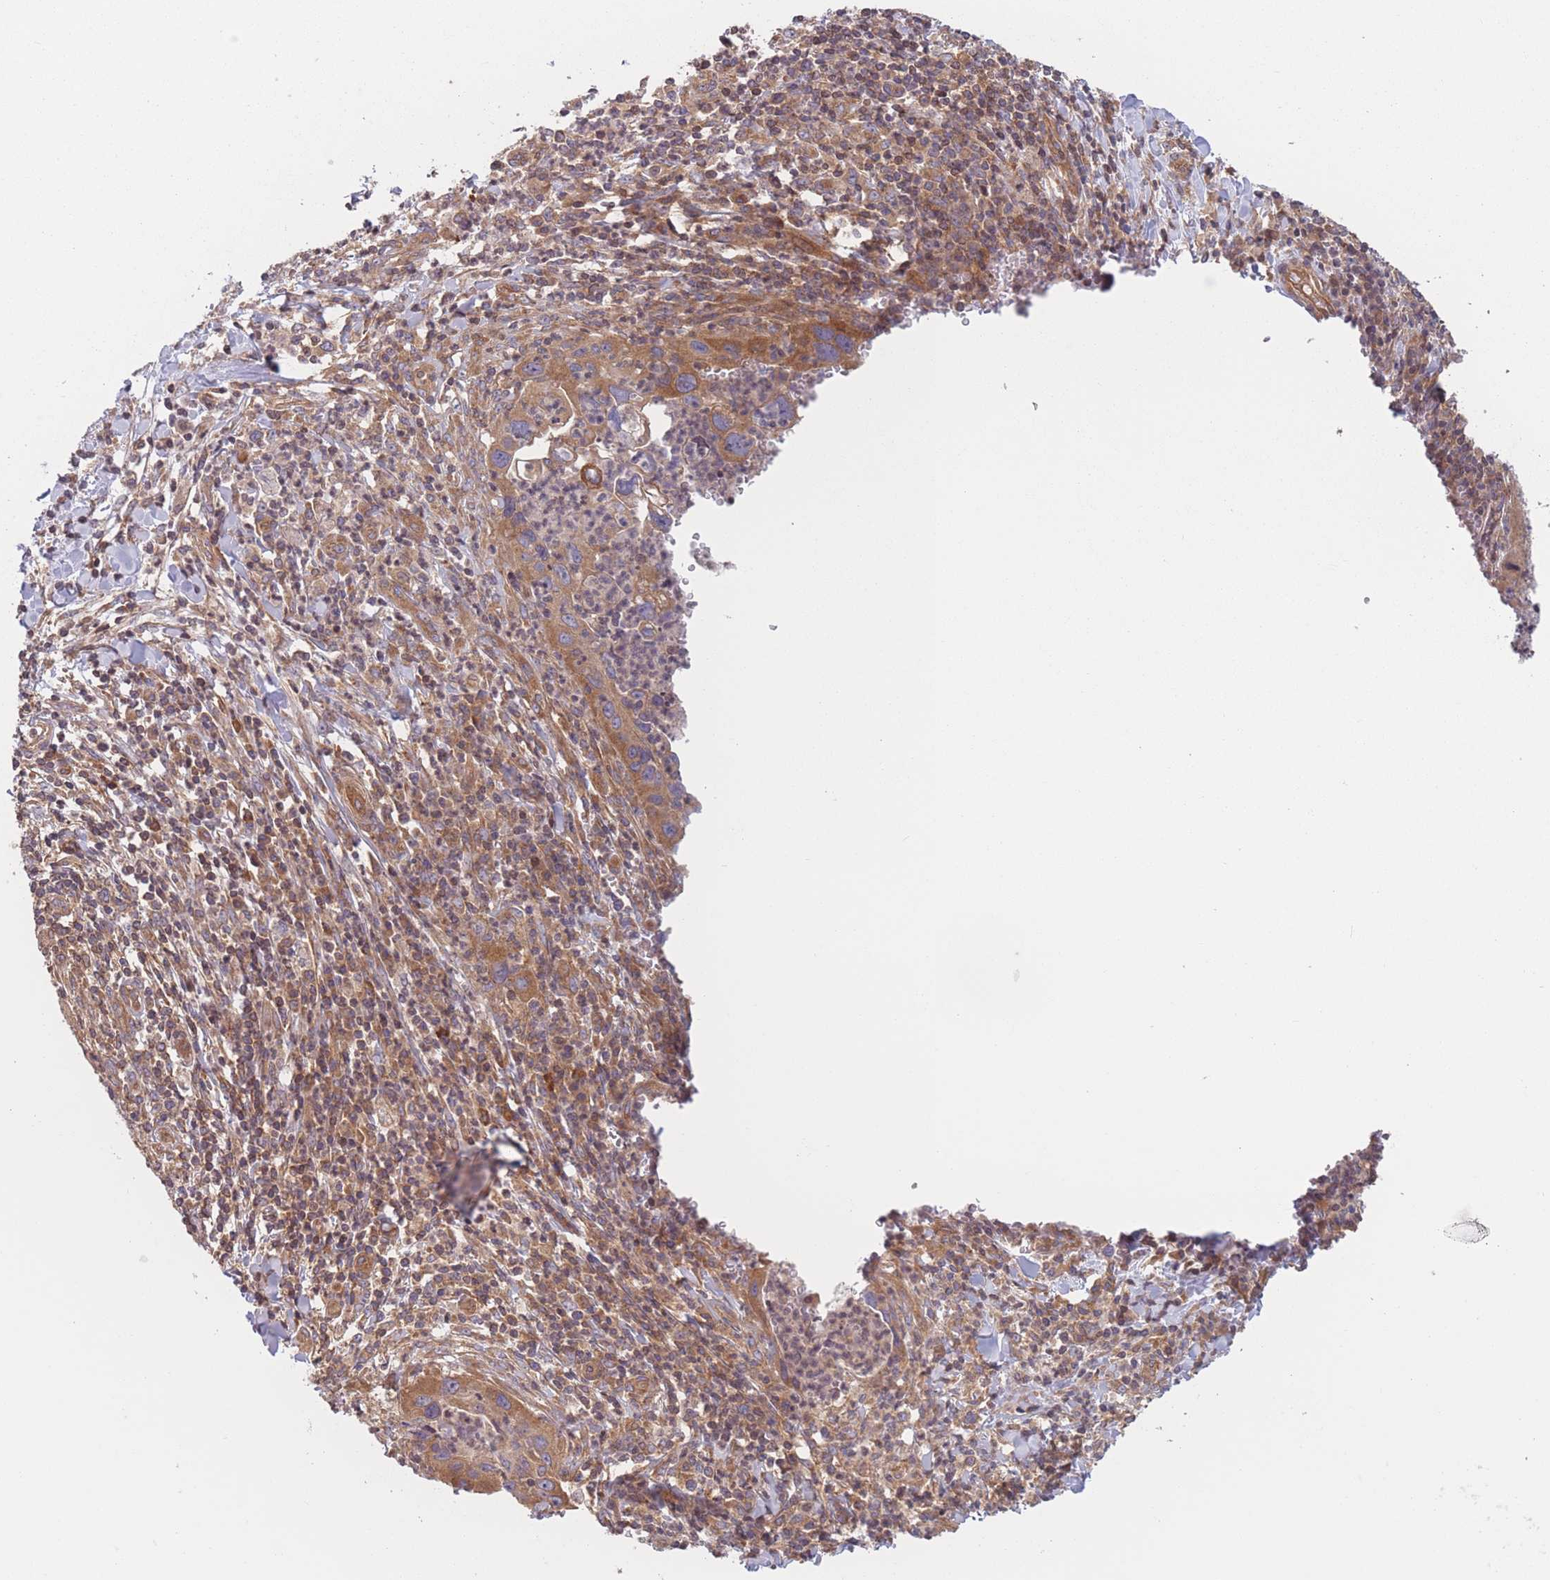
{"staining": {"intensity": "moderate", "quantity": ">75%", "location": "cytoplasmic/membranous"}, "tissue": "cervical cancer", "cell_type": "Tumor cells", "image_type": "cancer", "snomed": [{"axis": "morphology", "description": "Squamous cell carcinoma, NOS"}, {"axis": "topography", "description": "Cervix"}], "caption": "Immunohistochemistry (IHC) (DAB) staining of cervical cancer demonstrates moderate cytoplasmic/membranous protein positivity in approximately >75% of tumor cells.", "gene": "WASHC2A", "patient": {"sex": "female", "age": 38}}